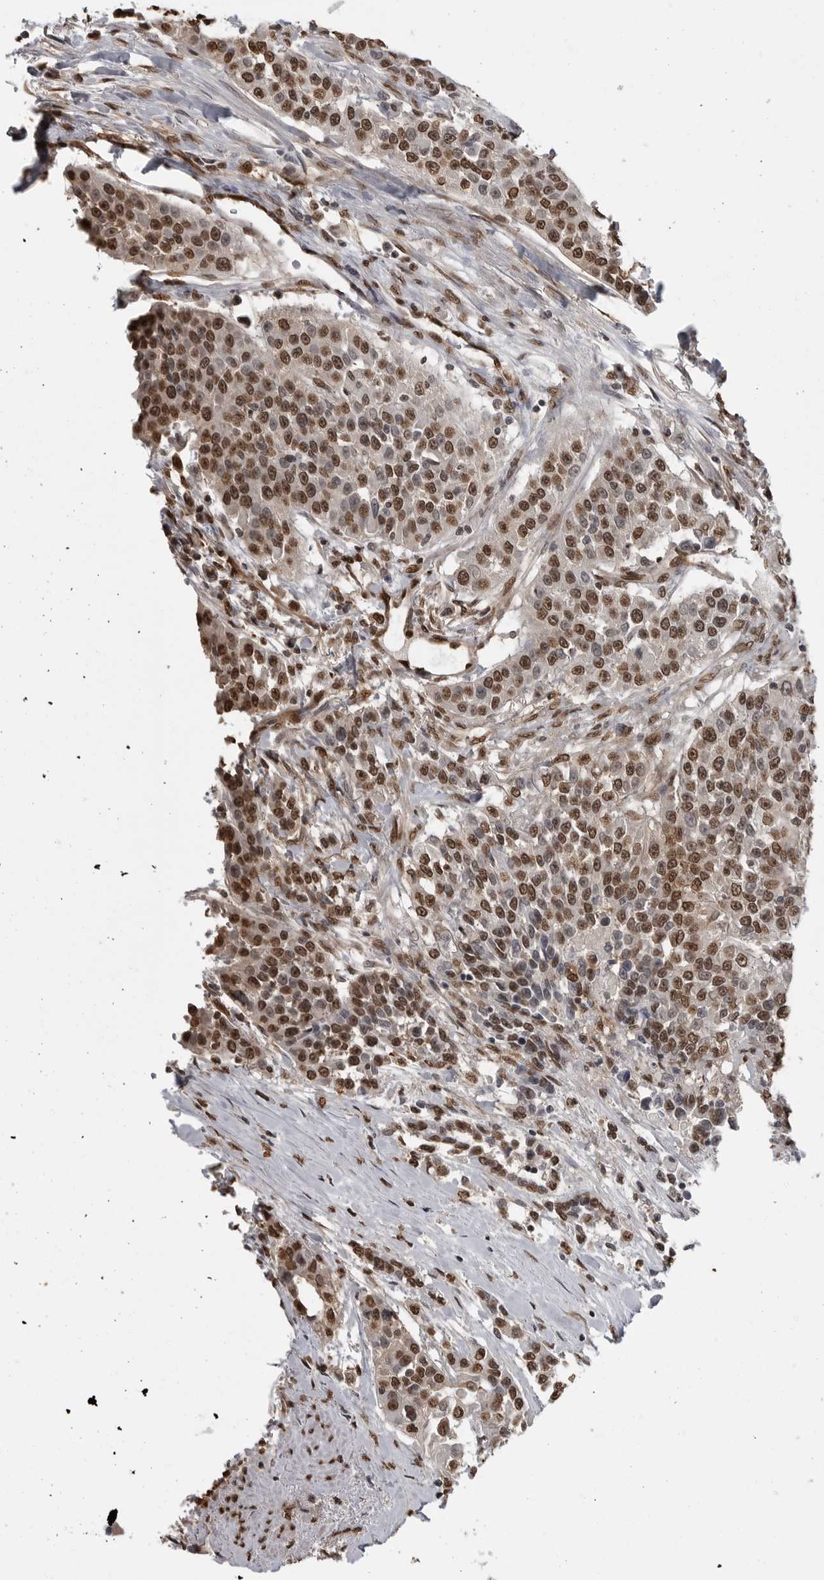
{"staining": {"intensity": "moderate", "quantity": ">75%", "location": "cytoplasmic/membranous,nuclear"}, "tissue": "urothelial cancer", "cell_type": "Tumor cells", "image_type": "cancer", "snomed": [{"axis": "morphology", "description": "Urothelial carcinoma, High grade"}, {"axis": "topography", "description": "Urinary bladder"}], "caption": "Tumor cells exhibit medium levels of moderate cytoplasmic/membranous and nuclear staining in about >75% of cells in human urothelial carcinoma (high-grade).", "gene": "SMAD2", "patient": {"sex": "female", "age": 80}}